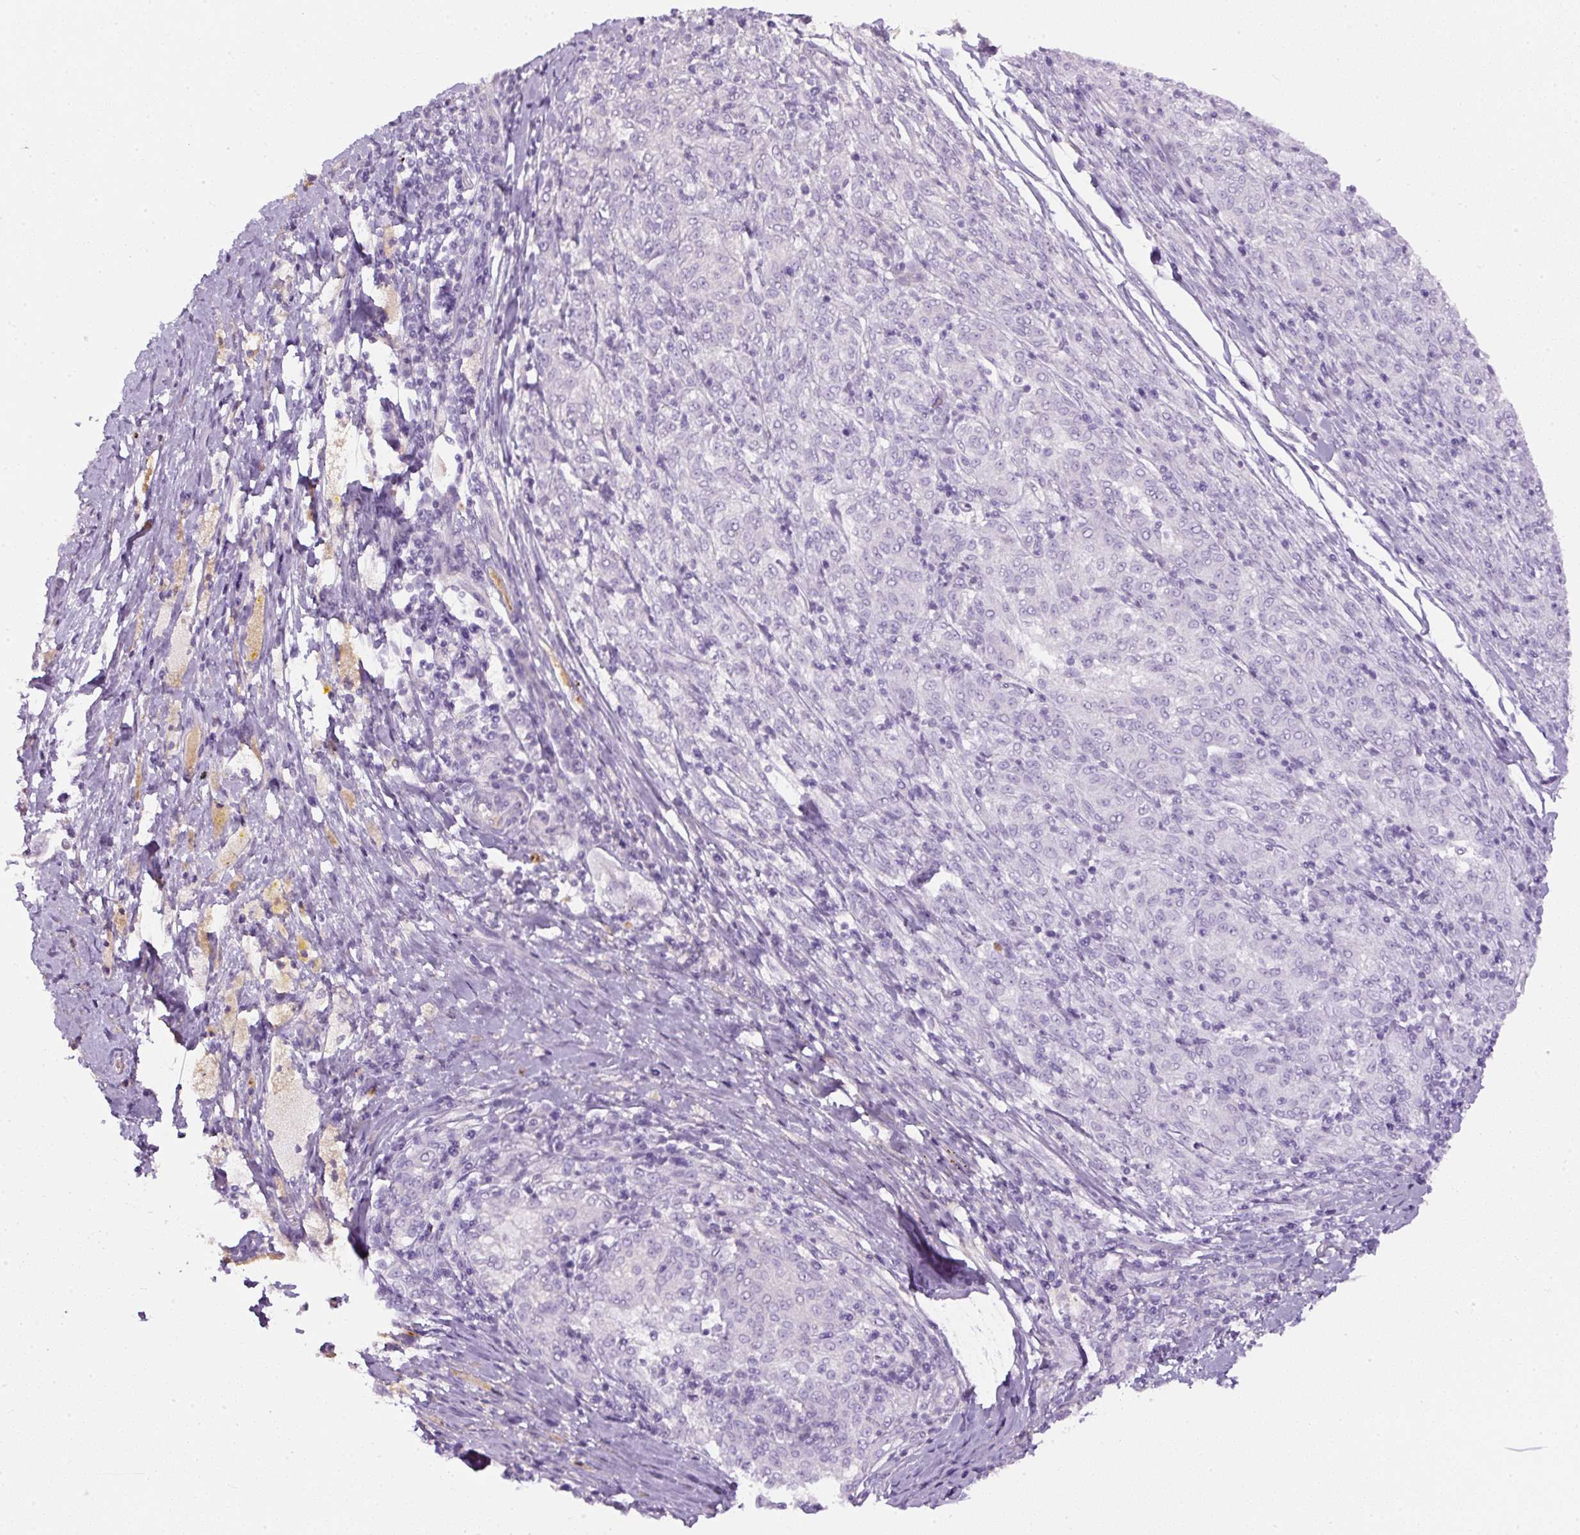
{"staining": {"intensity": "negative", "quantity": "none", "location": "none"}, "tissue": "melanoma", "cell_type": "Tumor cells", "image_type": "cancer", "snomed": [{"axis": "morphology", "description": "Malignant melanoma, NOS"}, {"axis": "topography", "description": "Skin"}], "caption": "Melanoma was stained to show a protein in brown. There is no significant positivity in tumor cells.", "gene": "APOA1", "patient": {"sex": "female", "age": 72}}